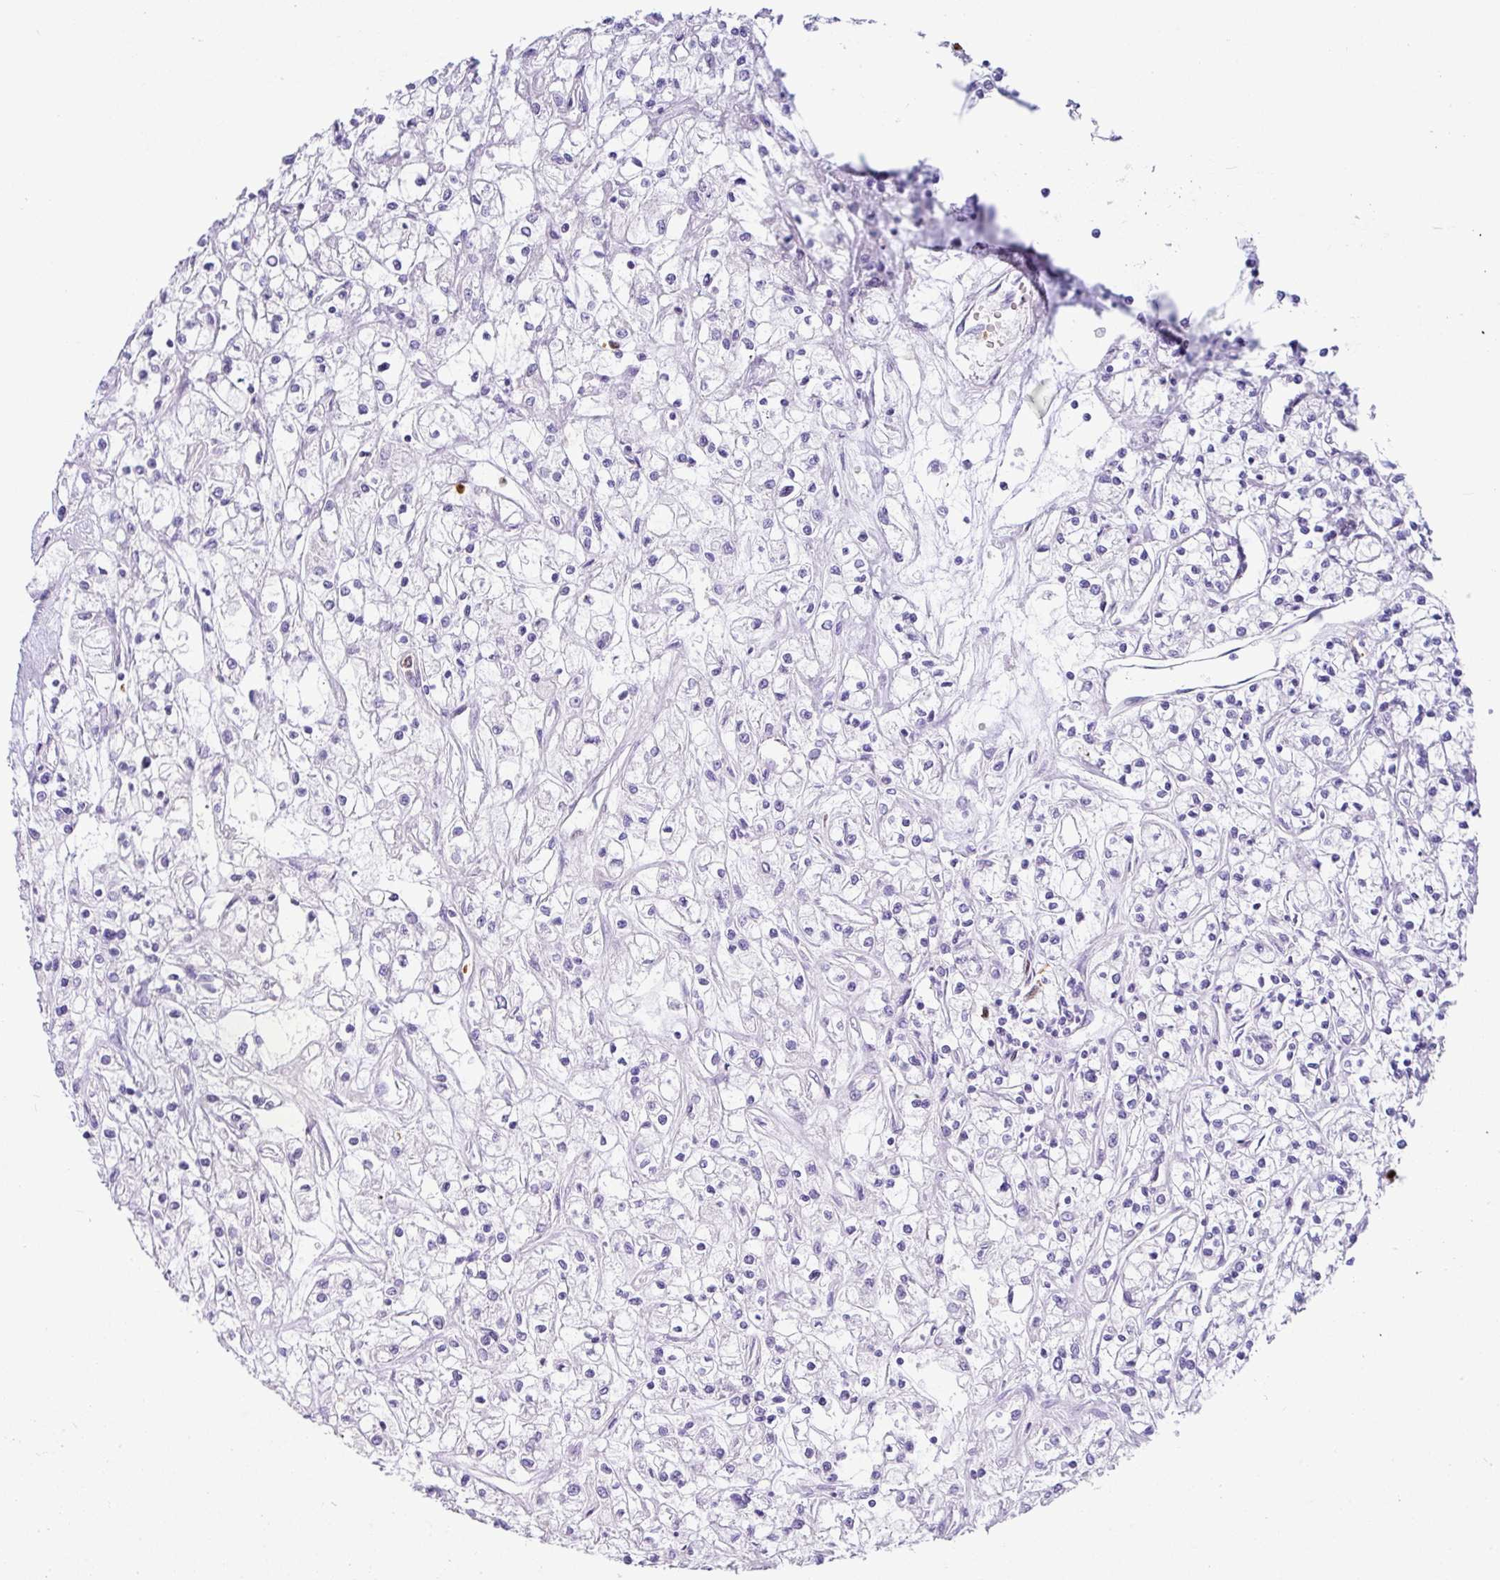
{"staining": {"intensity": "negative", "quantity": "none", "location": "none"}, "tissue": "renal cancer", "cell_type": "Tumor cells", "image_type": "cancer", "snomed": [{"axis": "morphology", "description": "Adenocarcinoma, NOS"}, {"axis": "topography", "description": "Kidney"}], "caption": "There is no significant staining in tumor cells of renal cancer.", "gene": "SH2D3C", "patient": {"sex": "female", "age": 59}}